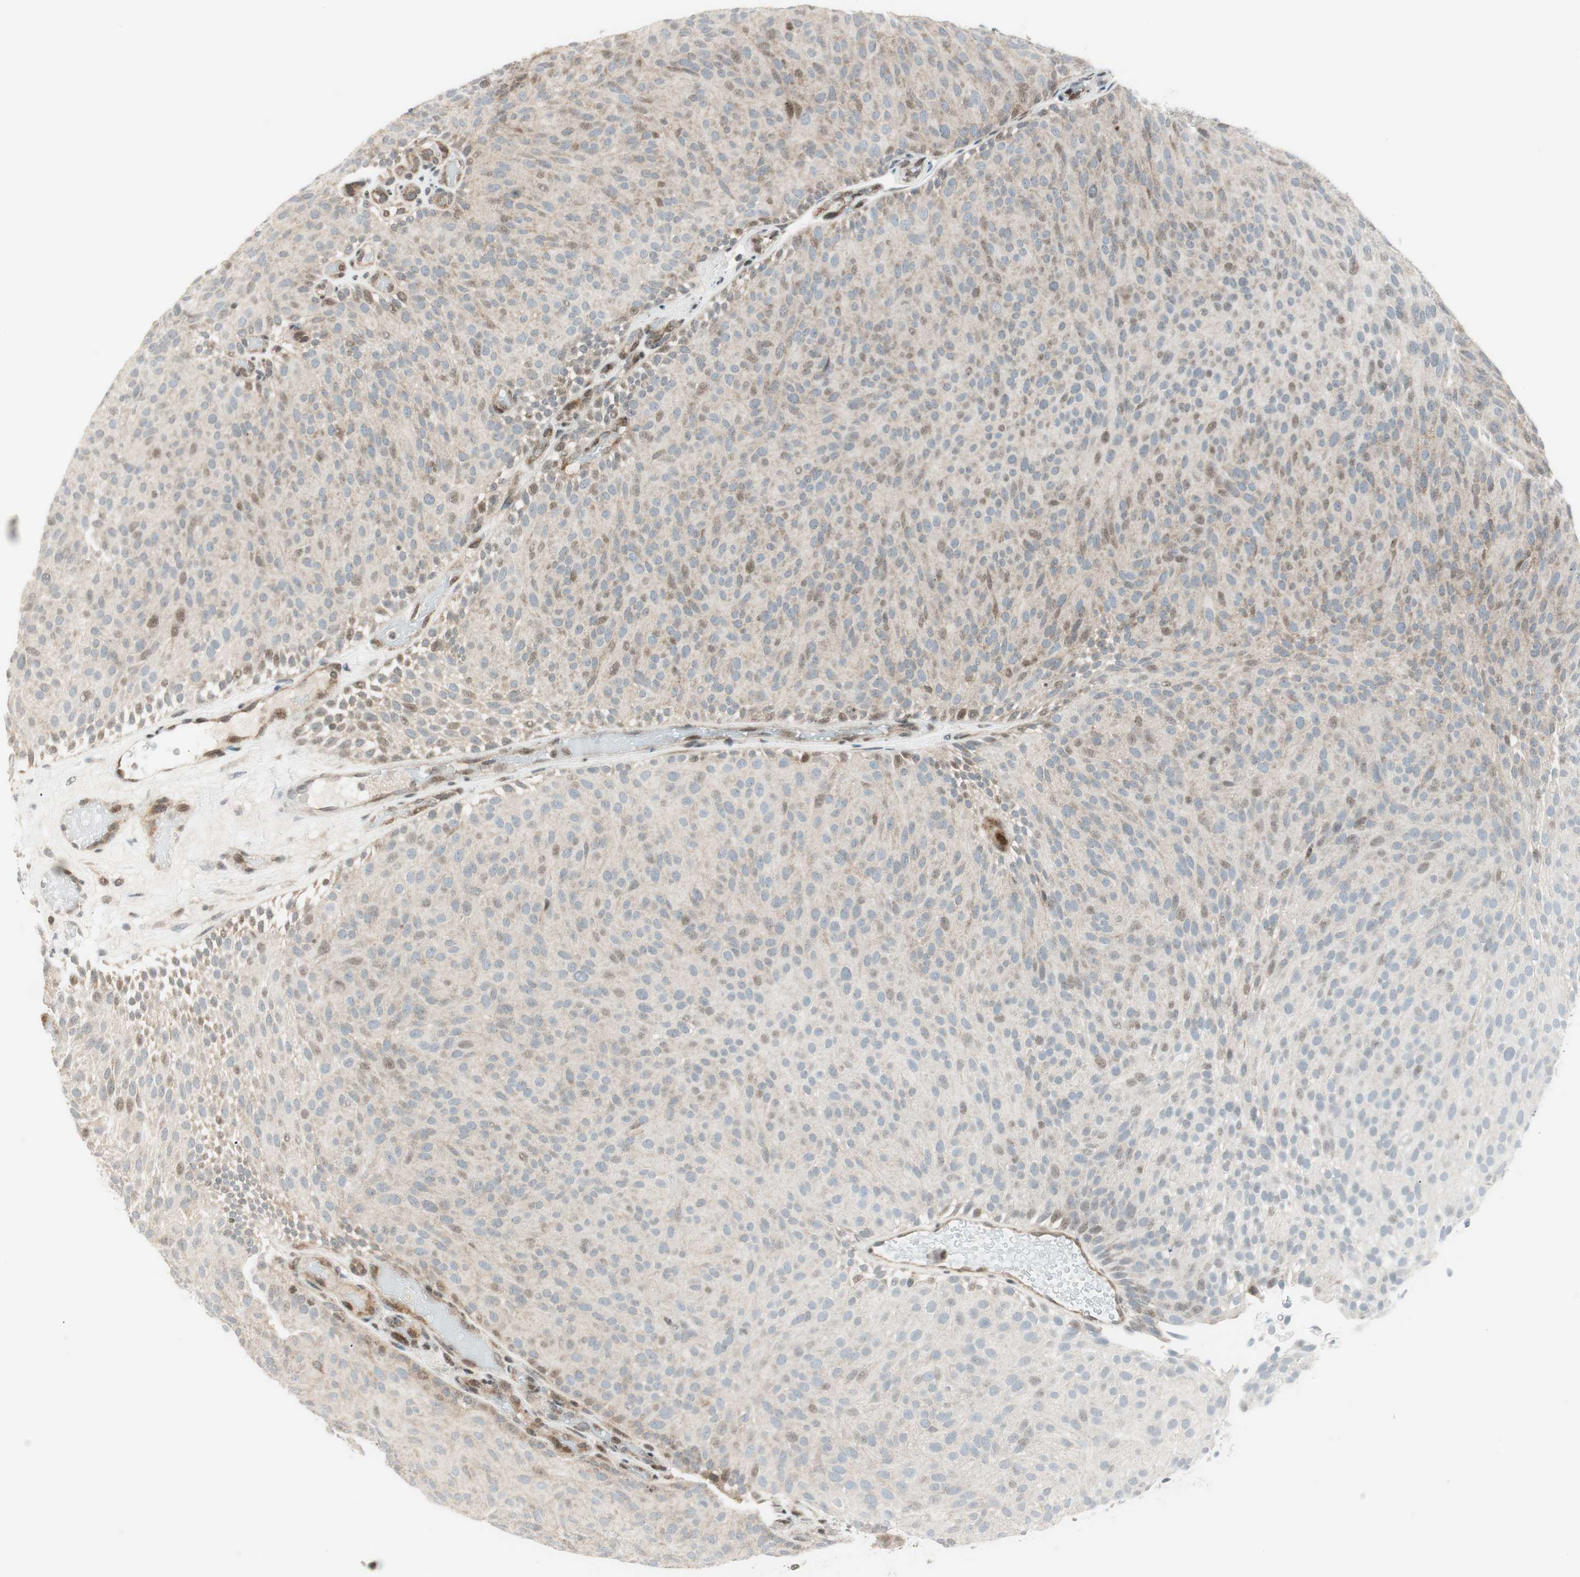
{"staining": {"intensity": "negative", "quantity": "none", "location": "none"}, "tissue": "urothelial cancer", "cell_type": "Tumor cells", "image_type": "cancer", "snomed": [{"axis": "morphology", "description": "Urothelial carcinoma, Low grade"}, {"axis": "topography", "description": "Urinary bladder"}], "caption": "The immunohistochemistry micrograph has no significant staining in tumor cells of urothelial cancer tissue.", "gene": "TPT1", "patient": {"sex": "male", "age": 78}}